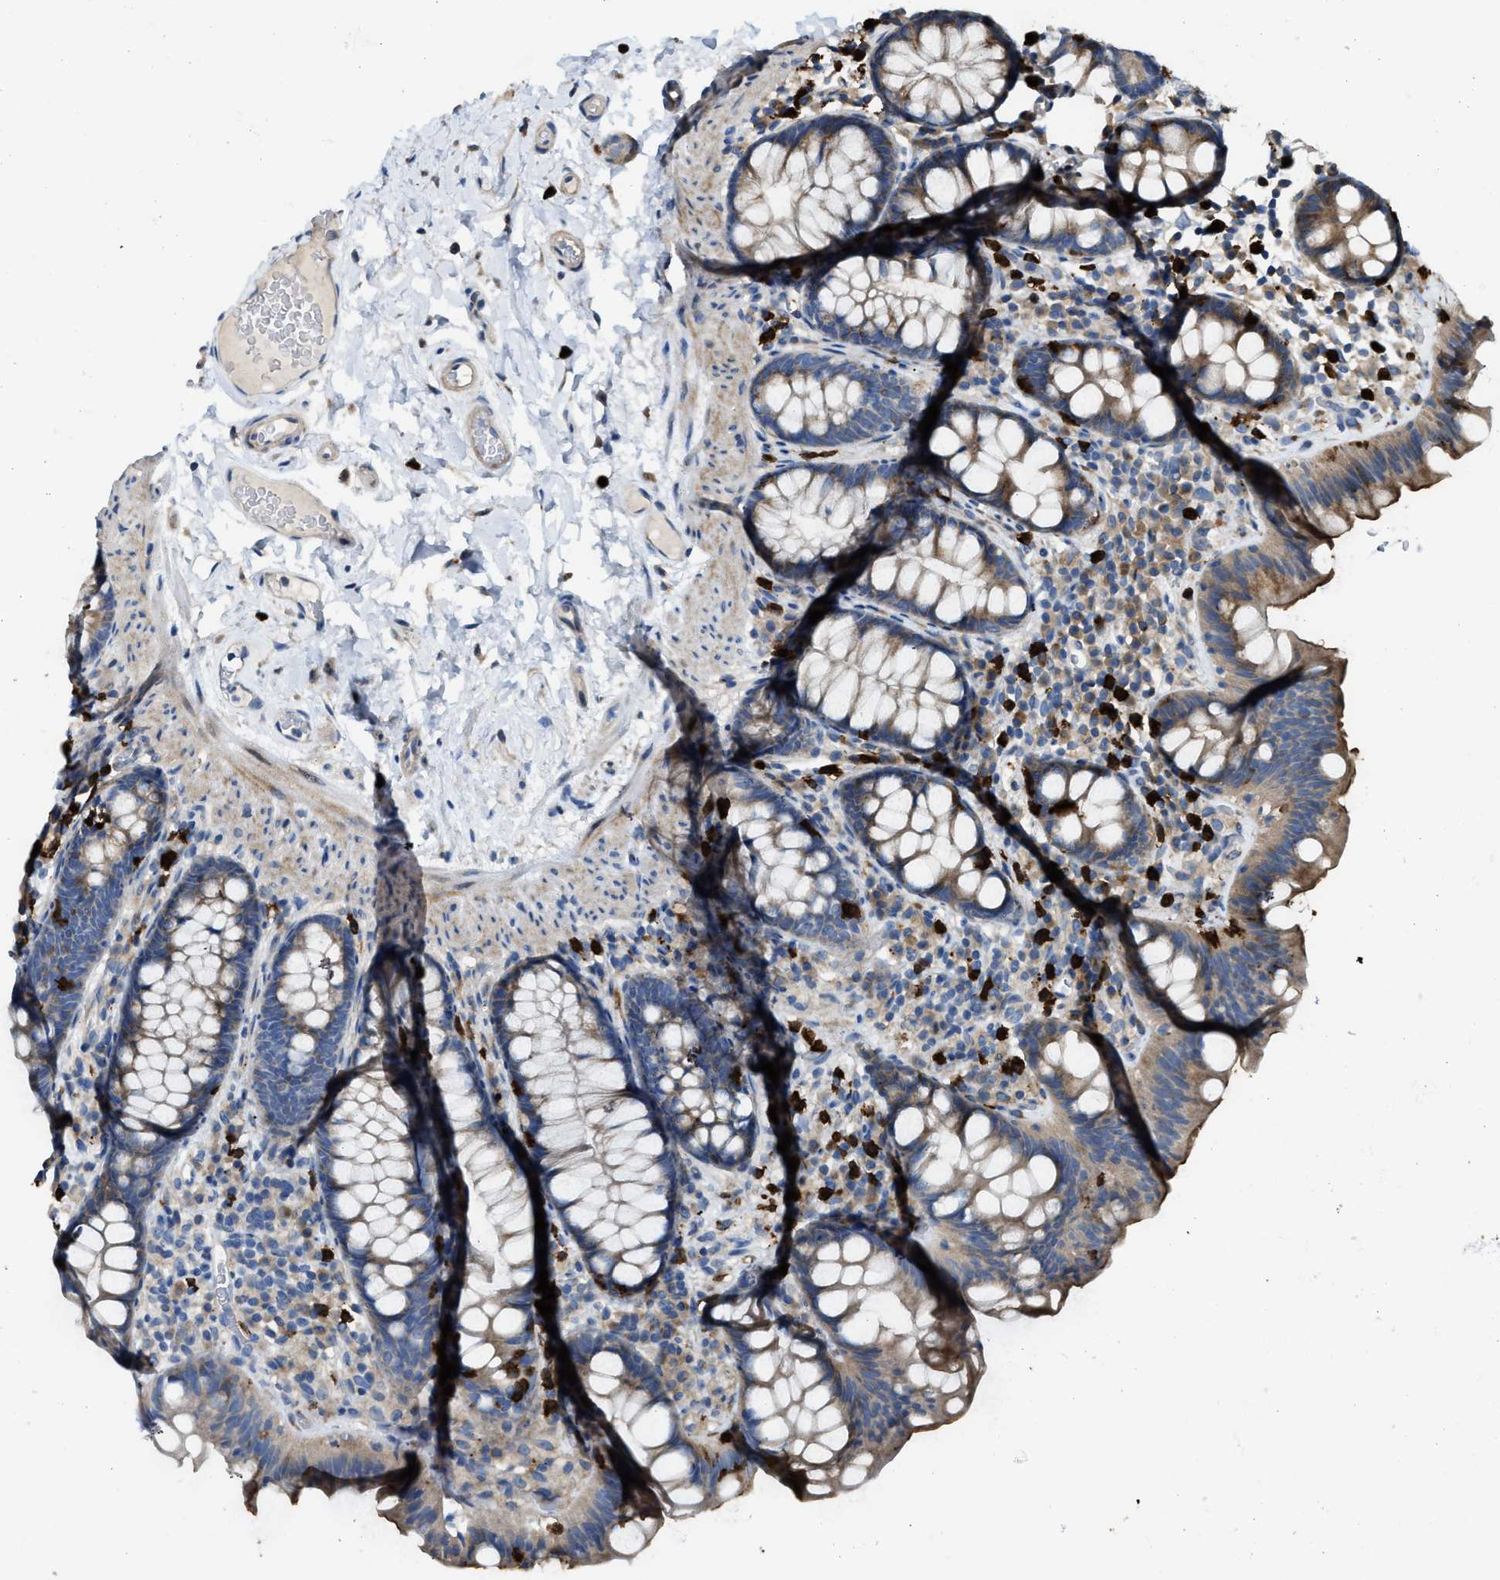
{"staining": {"intensity": "weak", "quantity": "25%-75%", "location": "cytoplasmic/membranous"}, "tissue": "colon", "cell_type": "Endothelial cells", "image_type": "normal", "snomed": [{"axis": "morphology", "description": "Normal tissue, NOS"}, {"axis": "topography", "description": "Colon"}], "caption": "Unremarkable colon was stained to show a protein in brown. There is low levels of weak cytoplasmic/membranous staining in about 25%-75% of endothelial cells. The protein of interest is stained brown, and the nuclei are stained in blue (DAB (3,3'-diaminobenzidine) IHC with brightfield microscopy, high magnification).", "gene": "TMEM68", "patient": {"sex": "female", "age": 80}}